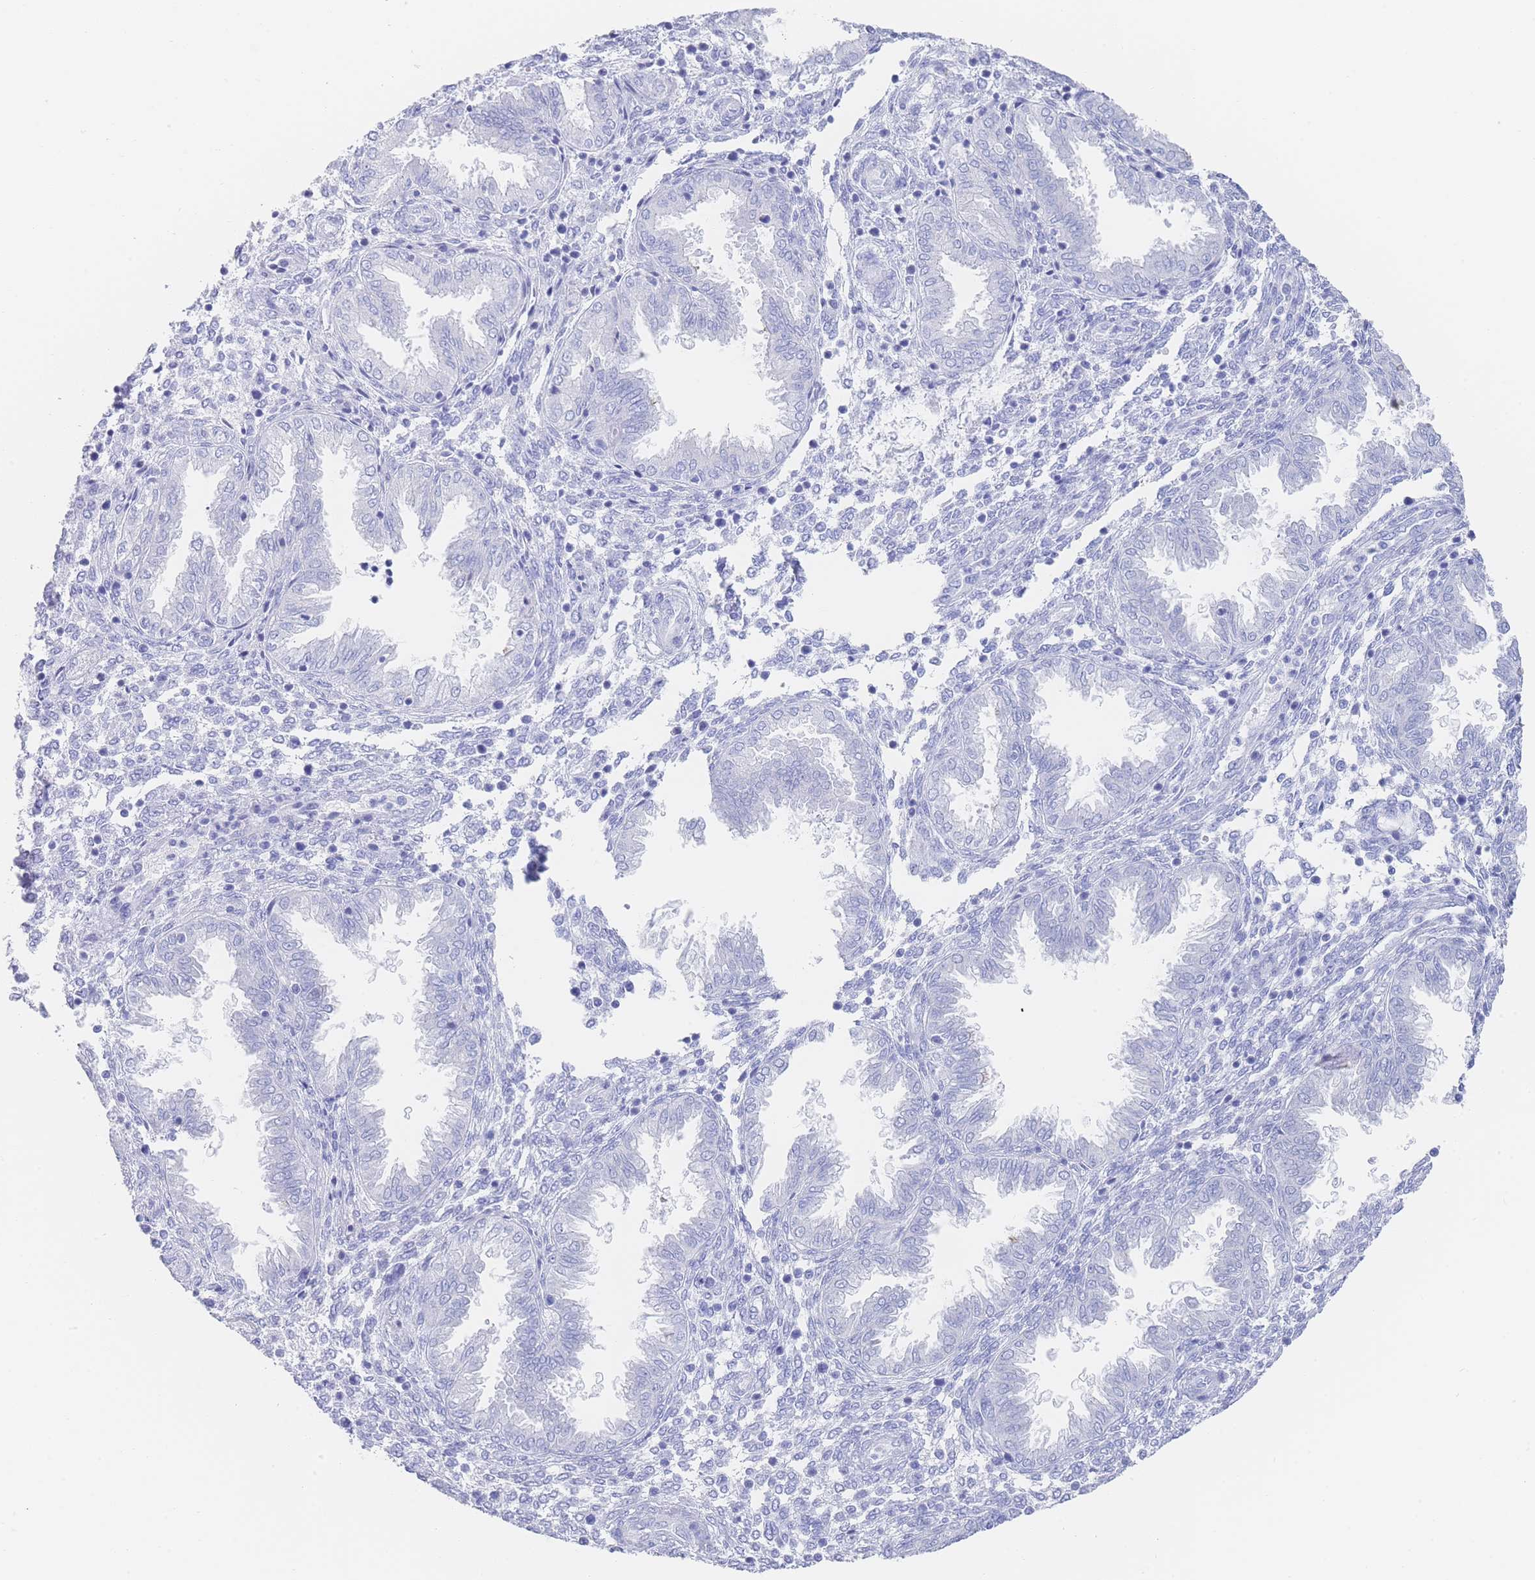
{"staining": {"intensity": "negative", "quantity": "none", "location": "none"}, "tissue": "endometrium", "cell_type": "Cells in endometrial stroma", "image_type": "normal", "snomed": [{"axis": "morphology", "description": "Normal tissue, NOS"}, {"axis": "topography", "description": "Endometrium"}], "caption": "IHC image of benign endometrium: endometrium stained with DAB exhibits no significant protein positivity in cells in endometrial stroma. (Brightfield microscopy of DAB immunohistochemistry (IHC) at high magnification).", "gene": "LRRC37A2", "patient": {"sex": "female", "age": 33}}